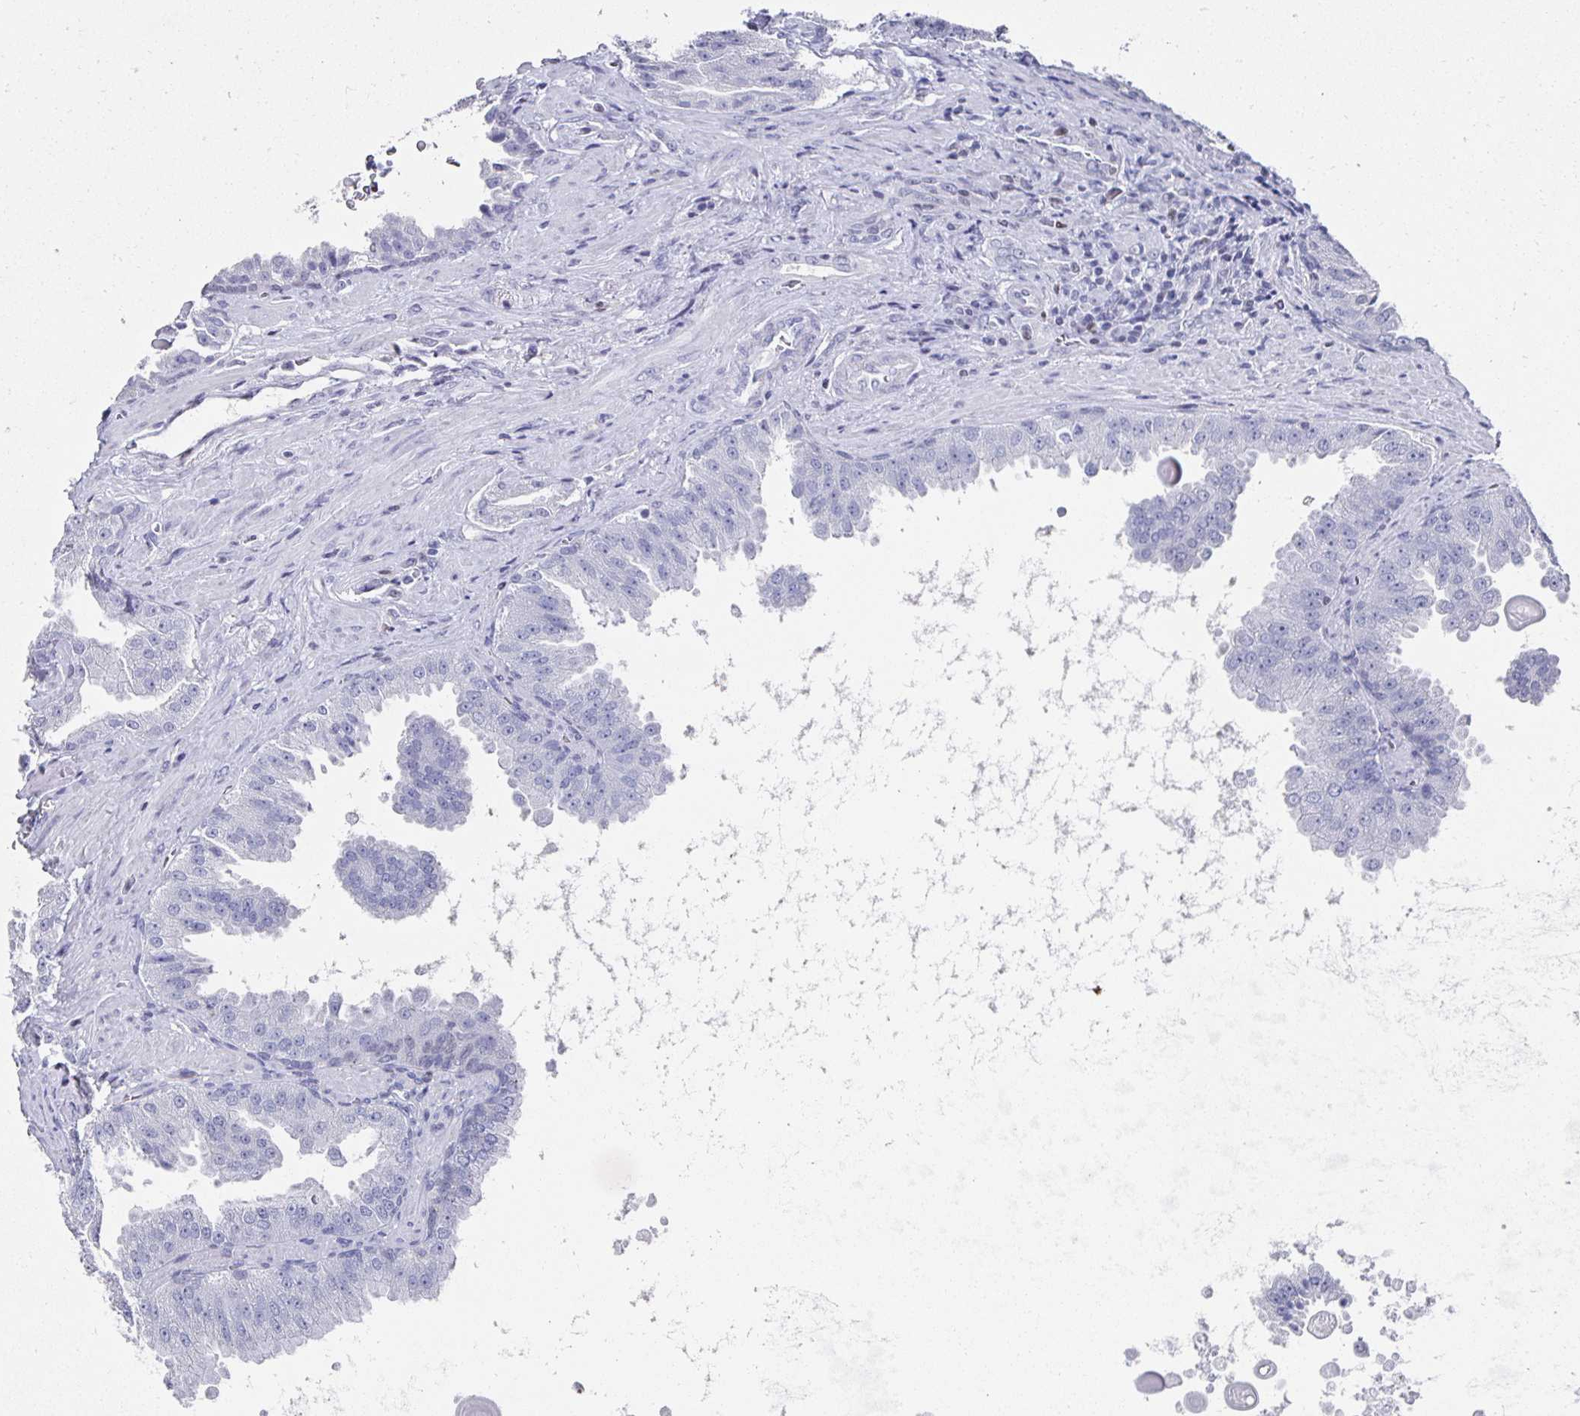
{"staining": {"intensity": "negative", "quantity": "none", "location": "none"}, "tissue": "prostate cancer", "cell_type": "Tumor cells", "image_type": "cancer", "snomed": [{"axis": "morphology", "description": "Adenocarcinoma, Low grade"}, {"axis": "topography", "description": "Prostate"}], "caption": "DAB immunohistochemical staining of prostate cancer exhibits no significant positivity in tumor cells.", "gene": "RUNX2", "patient": {"sex": "male", "age": 67}}